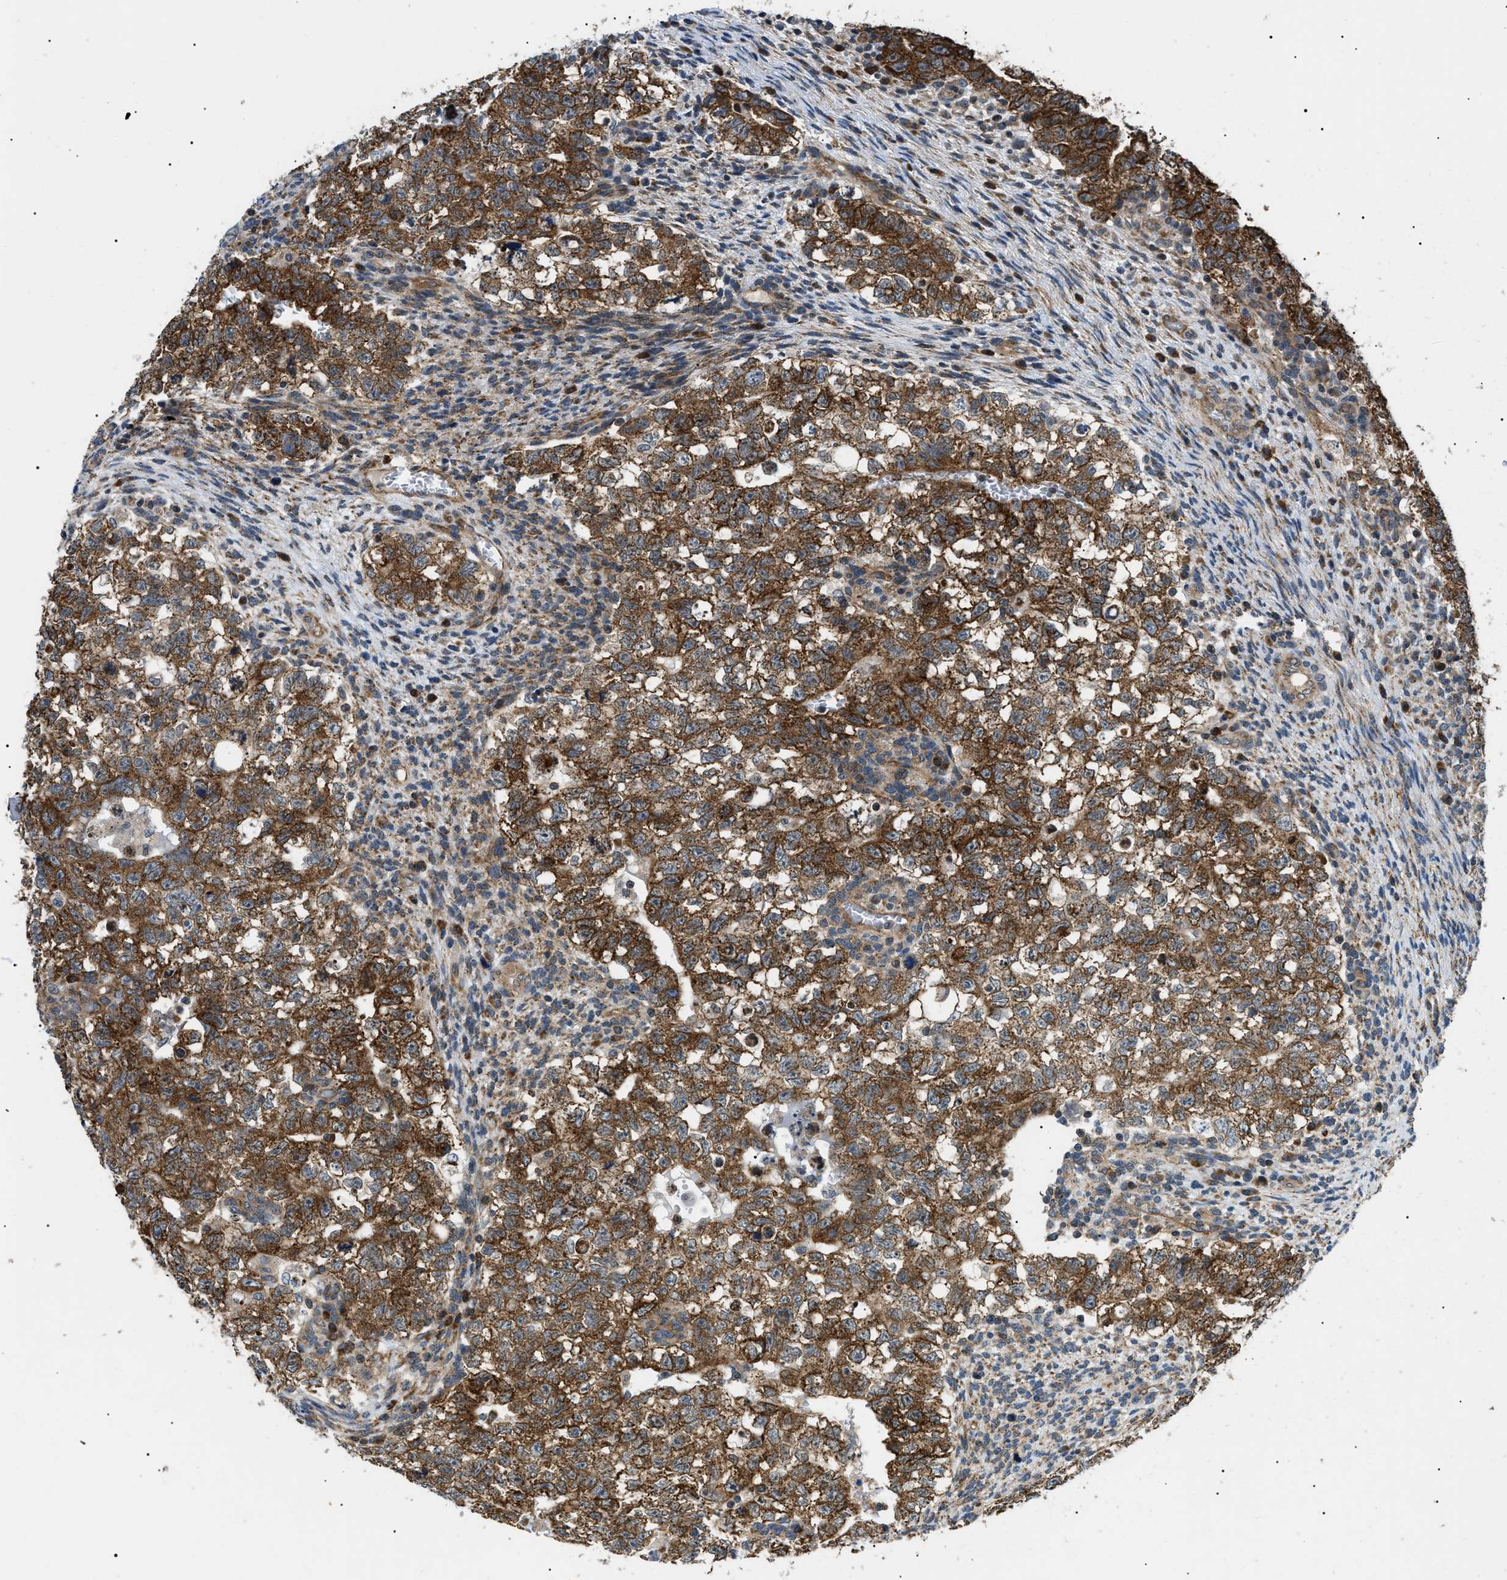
{"staining": {"intensity": "strong", "quantity": ">75%", "location": "cytoplasmic/membranous"}, "tissue": "testis cancer", "cell_type": "Tumor cells", "image_type": "cancer", "snomed": [{"axis": "morphology", "description": "Seminoma, NOS"}, {"axis": "morphology", "description": "Carcinoma, Embryonal, NOS"}, {"axis": "topography", "description": "Testis"}], "caption": "An image of human testis cancer stained for a protein demonstrates strong cytoplasmic/membranous brown staining in tumor cells.", "gene": "SRPK1", "patient": {"sex": "male", "age": 38}}